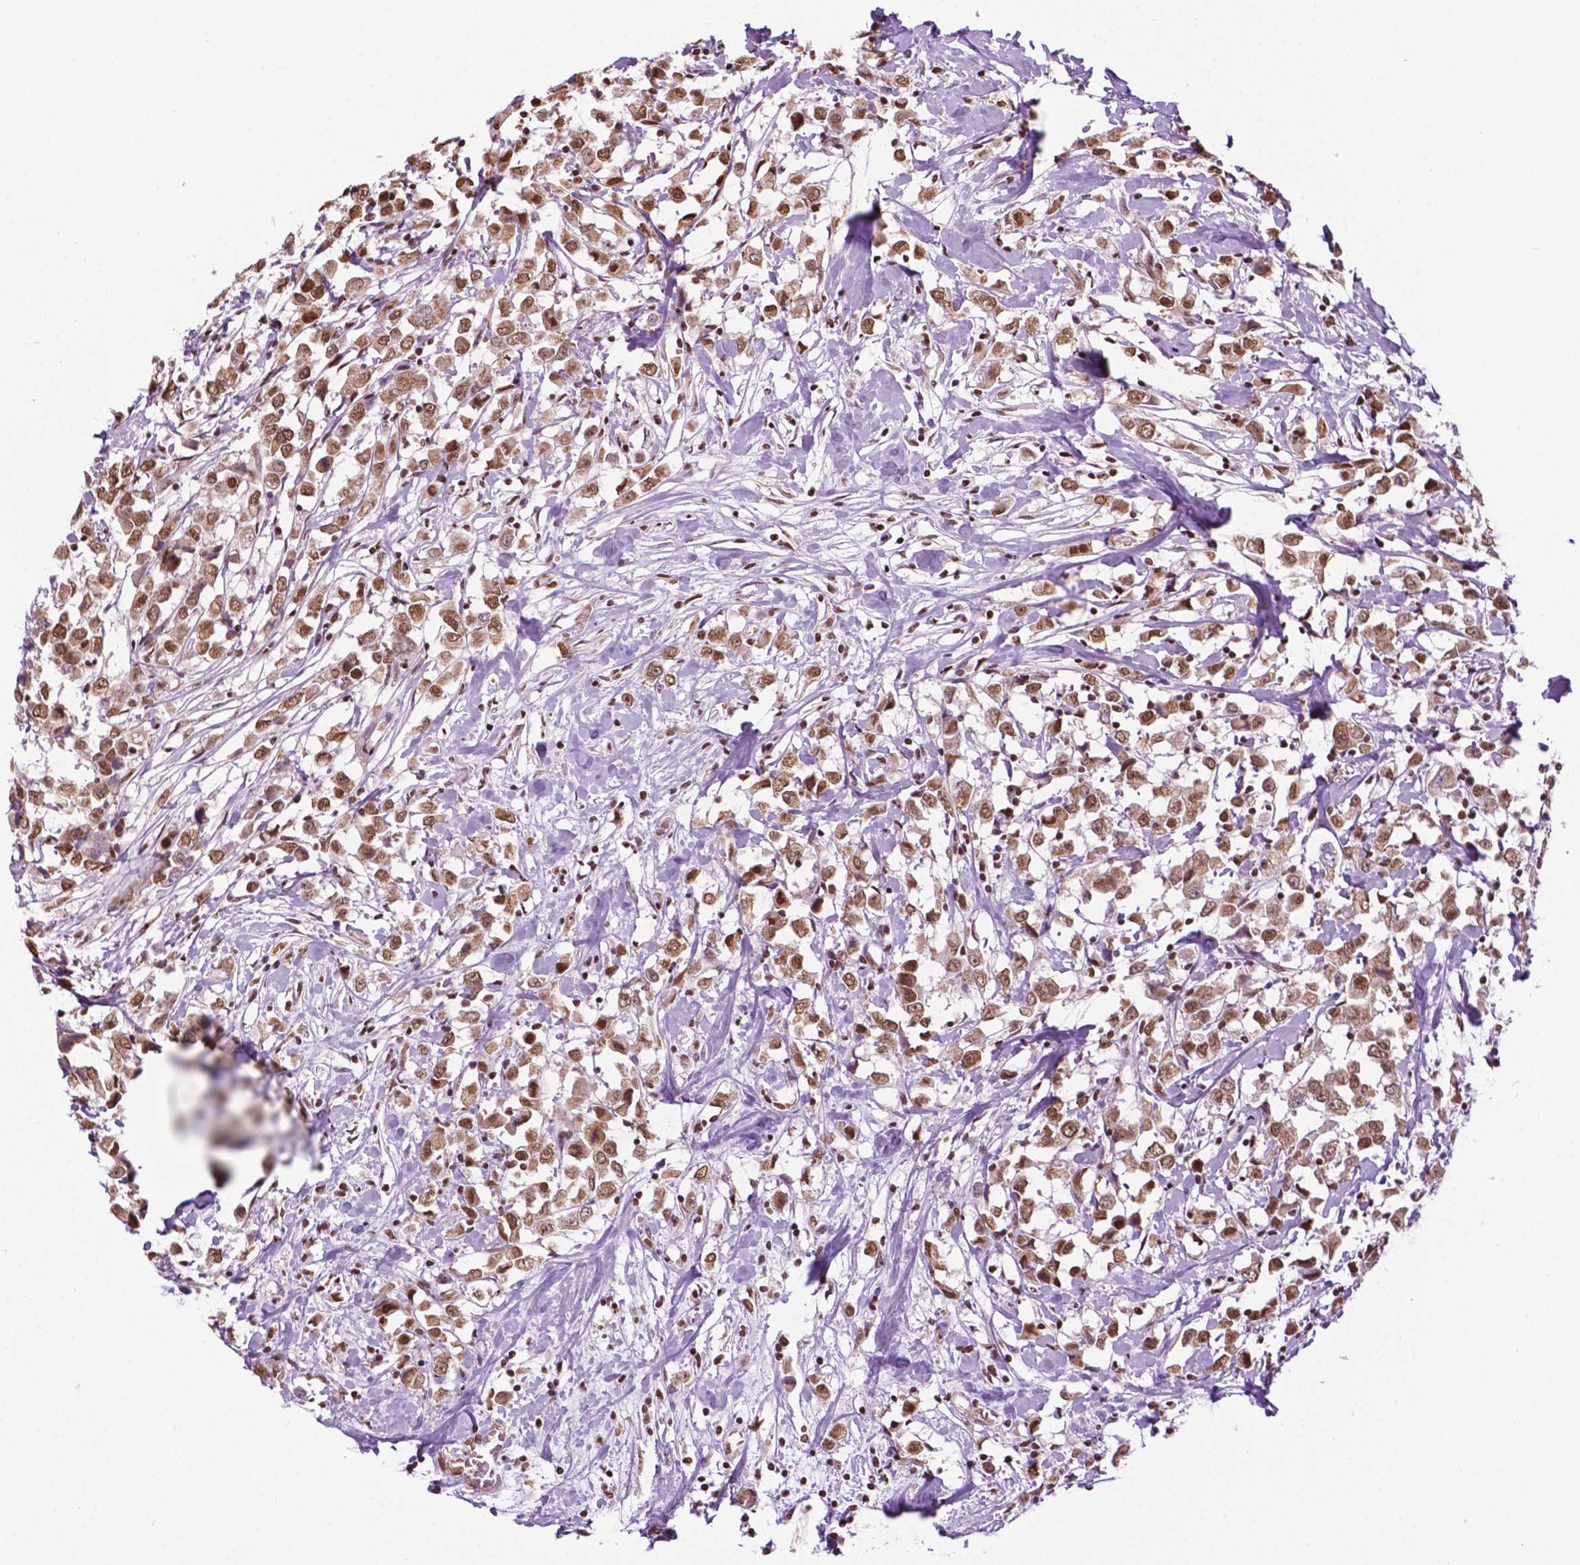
{"staining": {"intensity": "moderate", "quantity": ">75%", "location": "cytoplasmic/membranous,nuclear"}, "tissue": "breast cancer", "cell_type": "Tumor cells", "image_type": "cancer", "snomed": [{"axis": "morphology", "description": "Duct carcinoma"}, {"axis": "topography", "description": "Breast"}], "caption": "Immunohistochemical staining of human breast cancer exhibits medium levels of moderate cytoplasmic/membranous and nuclear protein expression in approximately >75% of tumor cells.", "gene": "COL23A1", "patient": {"sex": "female", "age": 61}}